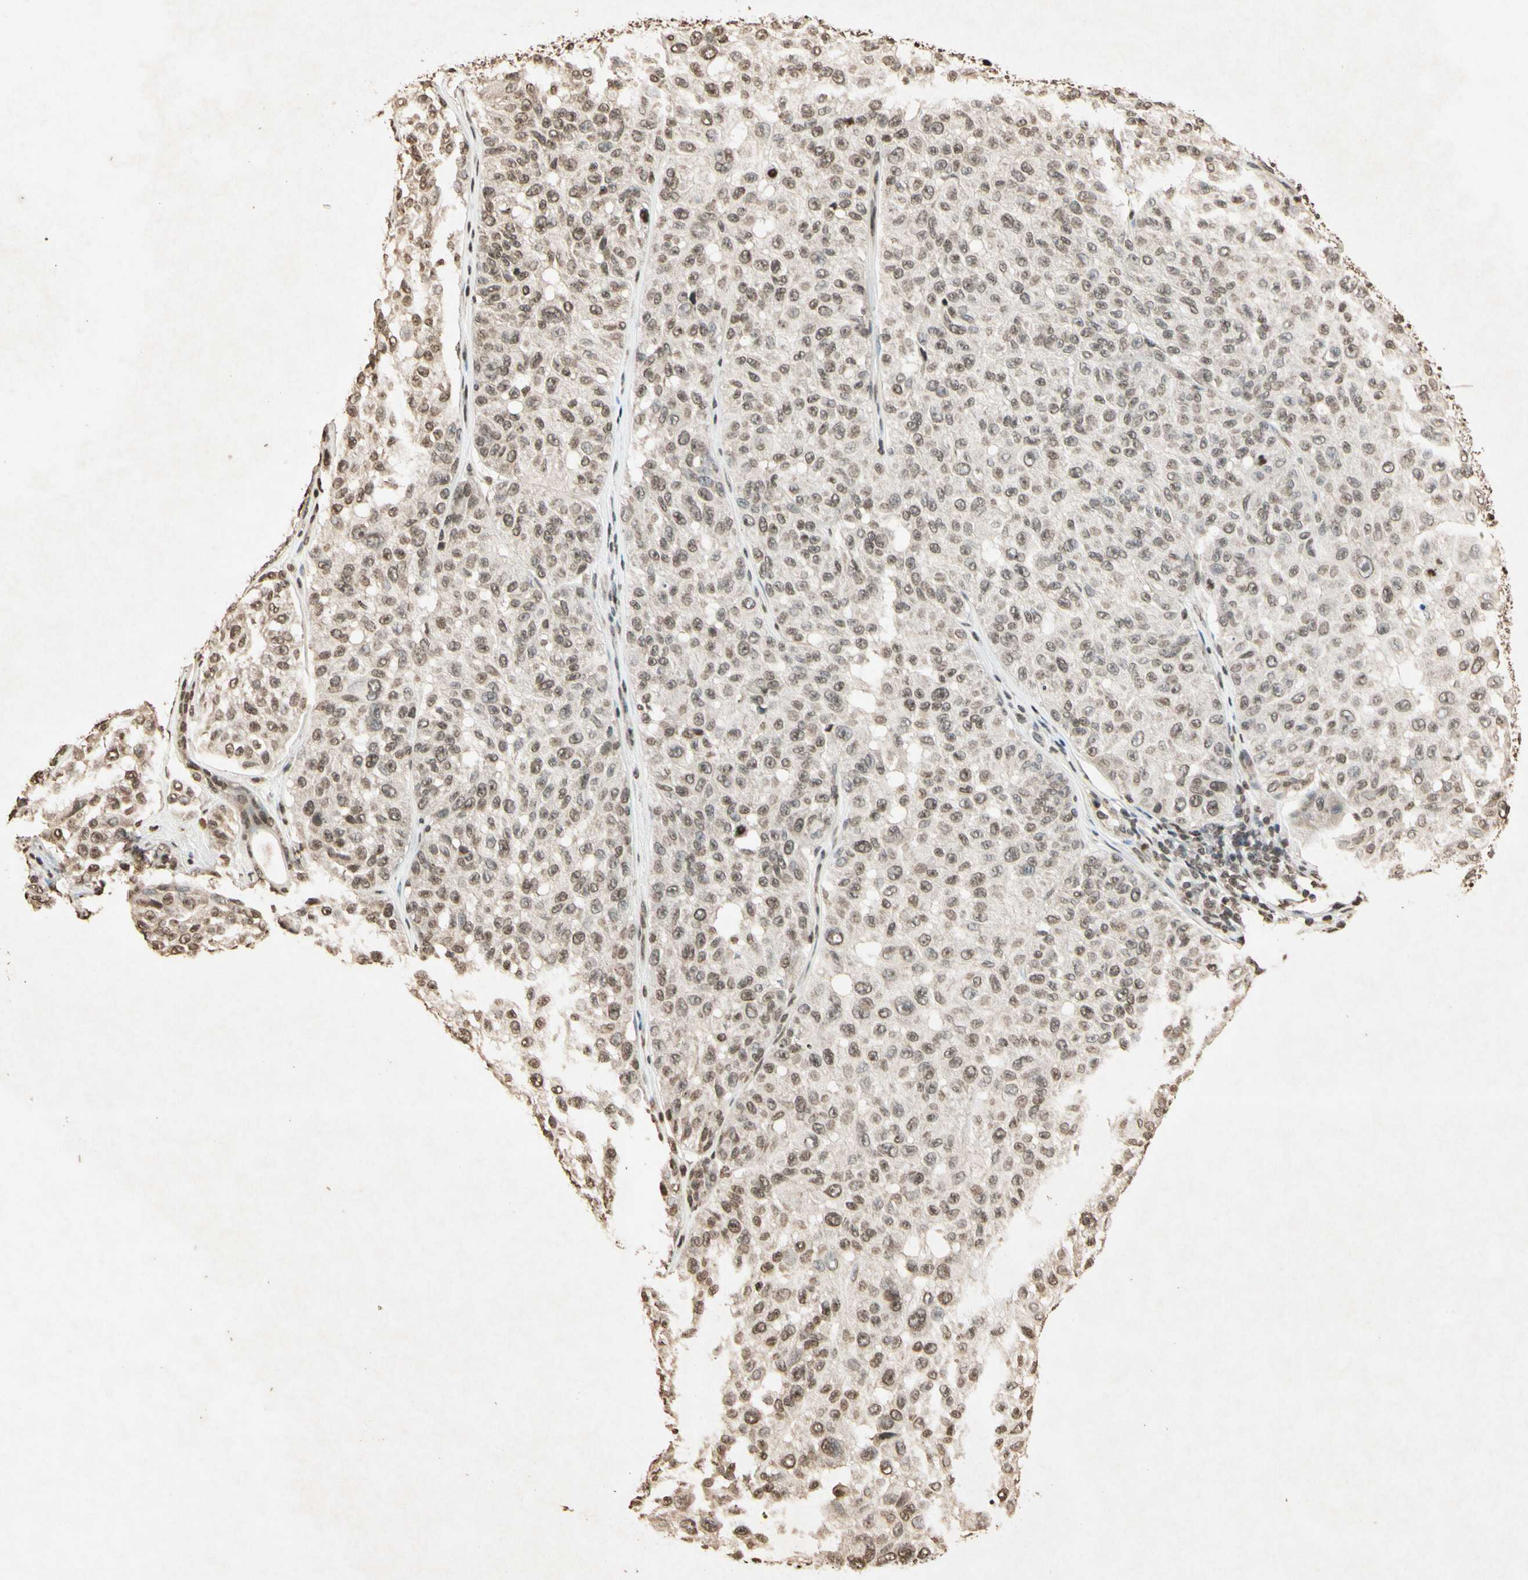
{"staining": {"intensity": "weak", "quantity": "25%-75%", "location": "nuclear"}, "tissue": "melanoma", "cell_type": "Tumor cells", "image_type": "cancer", "snomed": [{"axis": "morphology", "description": "Malignant melanoma, NOS"}, {"axis": "topography", "description": "Skin"}], "caption": "IHC micrograph of malignant melanoma stained for a protein (brown), which reveals low levels of weak nuclear positivity in about 25%-75% of tumor cells.", "gene": "TOP1", "patient": {"sex": "female", "age": 46}}